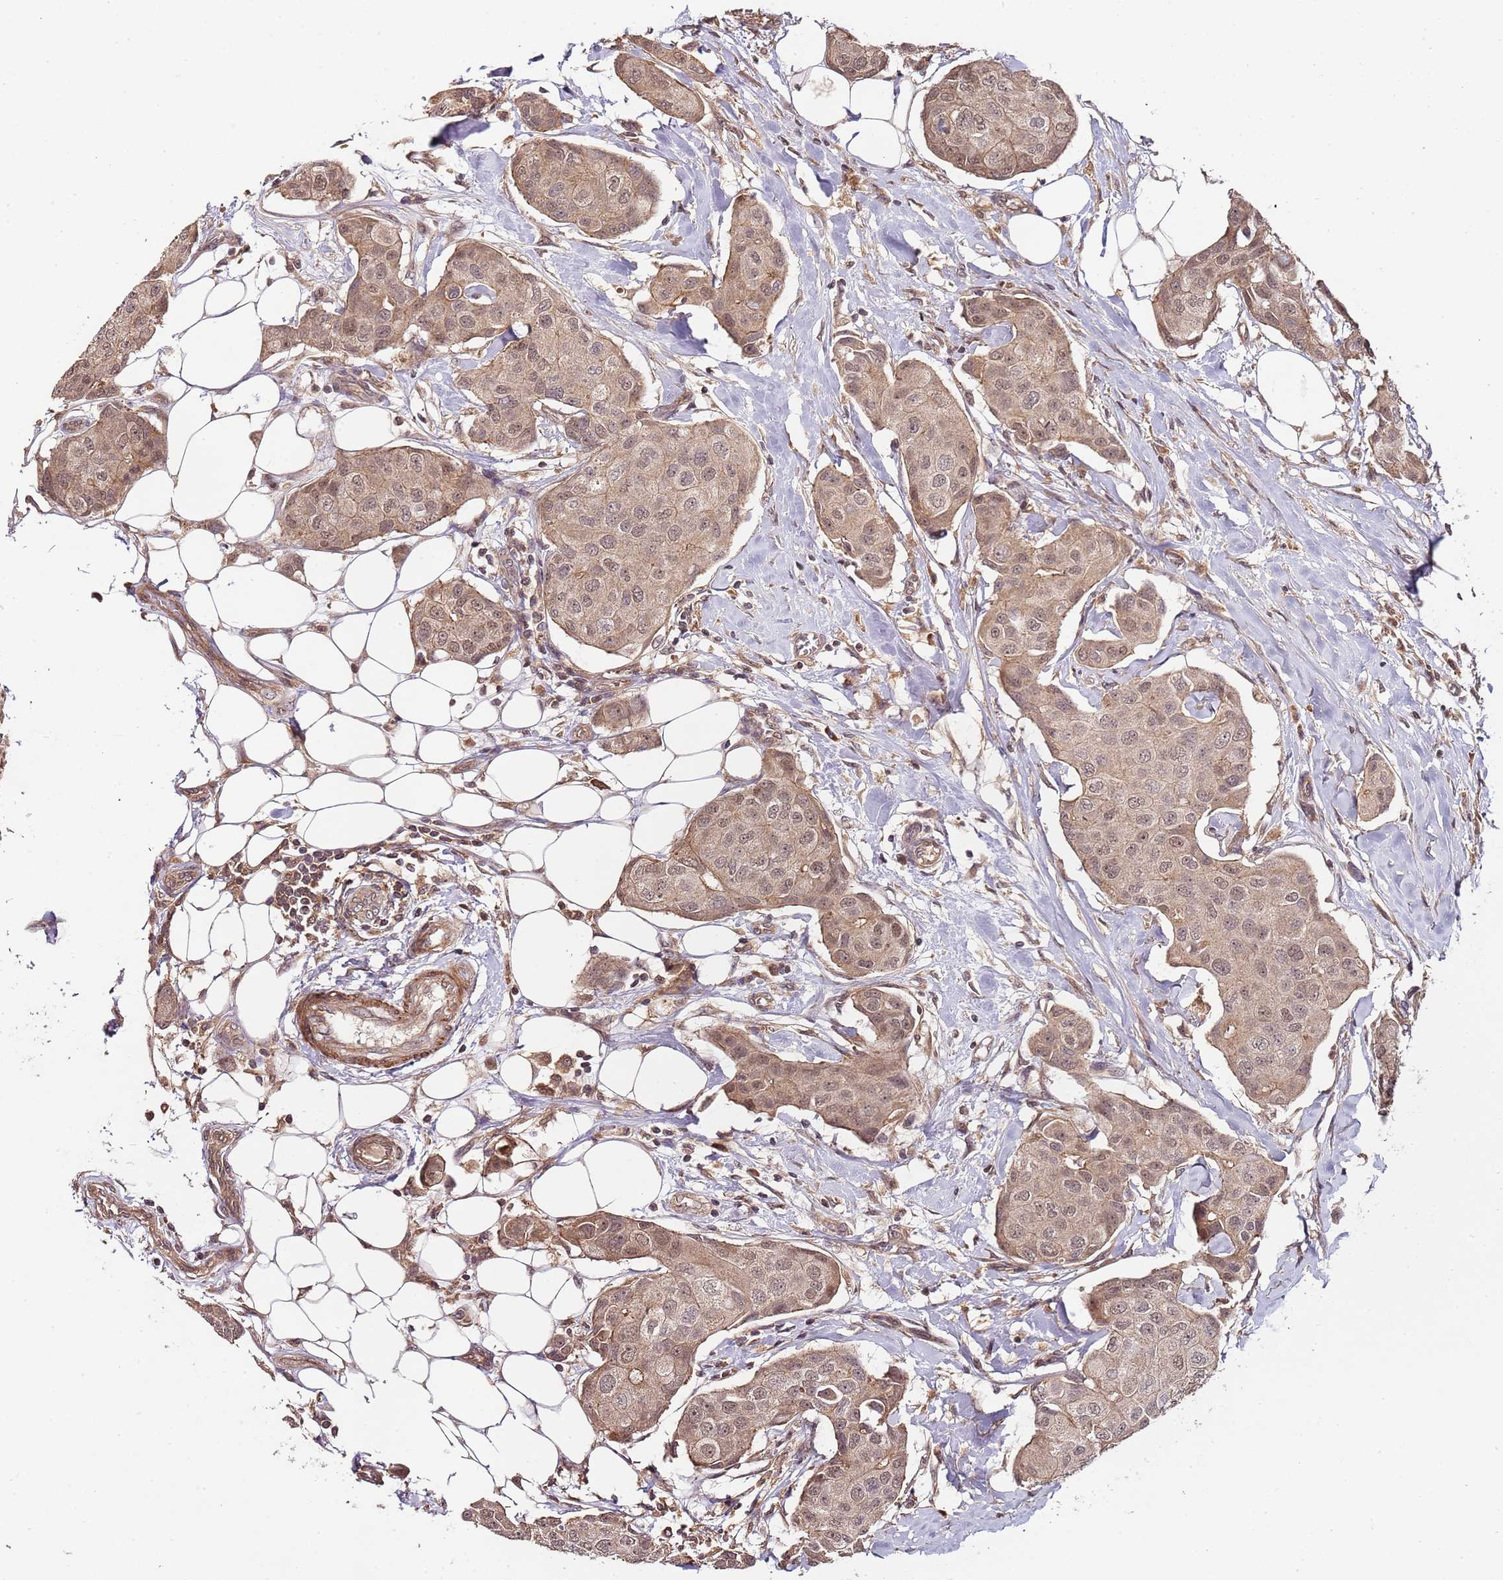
{"staining": {"intensity": "moderate", "quantity": ">75%", "location": "cytoplasmic/membranous,nuclear"}, "tissue": "breast cancer", "cell_type": "Tumor cells", "image_type": "cancer", "snomed": [{"axis": "morphology", "description": "Duct carcinoma"}, {"axis": "topography", "description": "Breast"}, {"axis": "topography", "description": "Lymph node"}], "caption": "This image exhibits IHC staining of human breast cancer (infiltrating ductal carcinoma), with medium moderate cytoplasmic/membranous and nuclear positivity in approximately >75% of tumor cells.", "gene": "LIN37", "patient": {"sex": "female", "age": 80}}